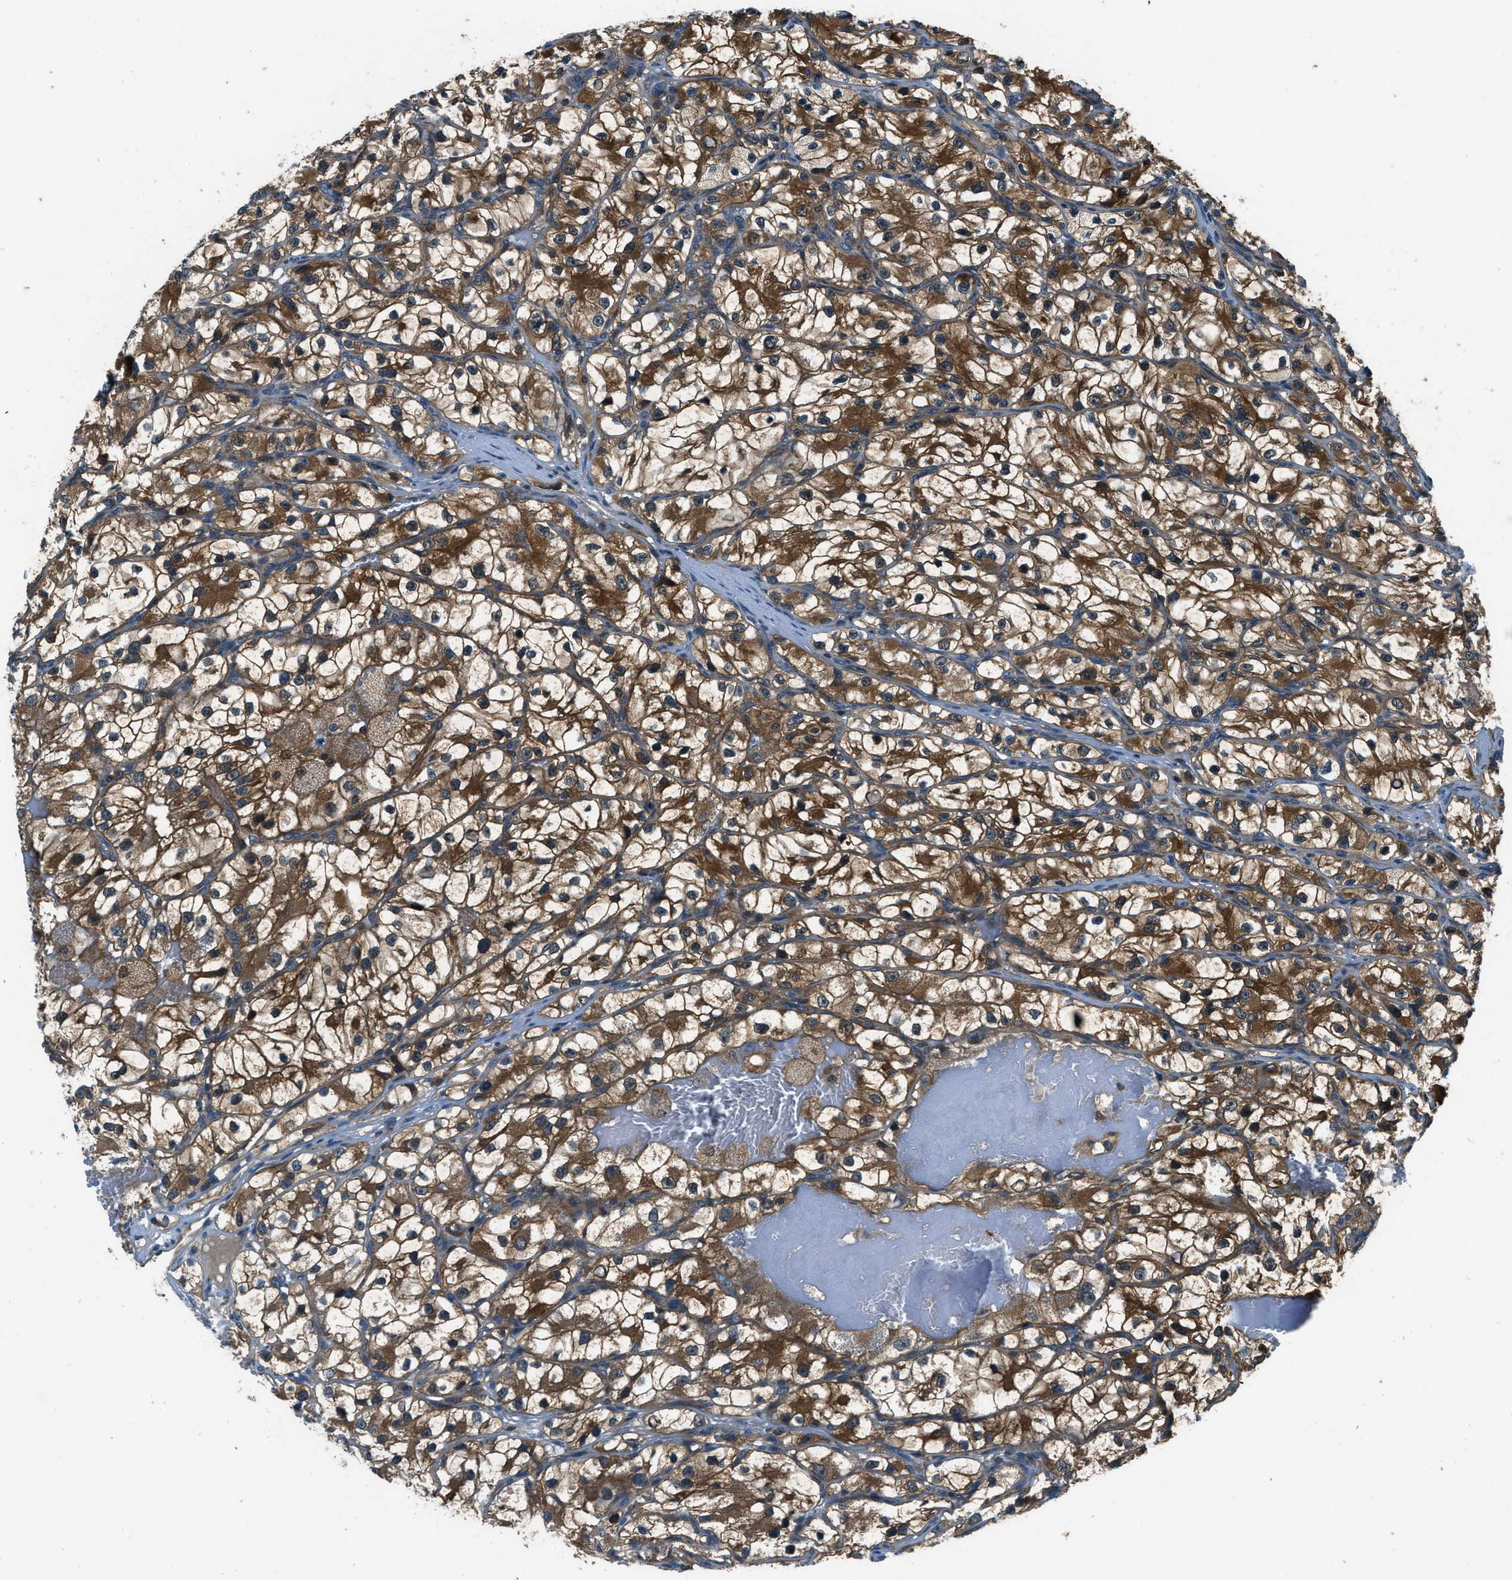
{"staining": {"intensity": "strong", "quantity": ">75%", "location": "cytoplasmic/membranous"}, "tissue": "renal cancer", "cell_type": "Tumor cells", "image_type": "cancer", "snomed": [{"axis": "morphology", "description": "Adenocarcinoma, NOS"}, {"axis": "topography", "description": "Kidney"}], "caption": "Protein staining by immunohistochemistry (IHC) displays strong cytoplasmic/membranous expression in about >75% of tumor cells in renal cancer. (Stains: DAB (3,3'-diaminobenzidine) in brown, nuclei in blue, Microscopy: brightfield microscopy at high magnification).", "gene": "HEBP2", "patient": {"sex": "female", "age": 57}}